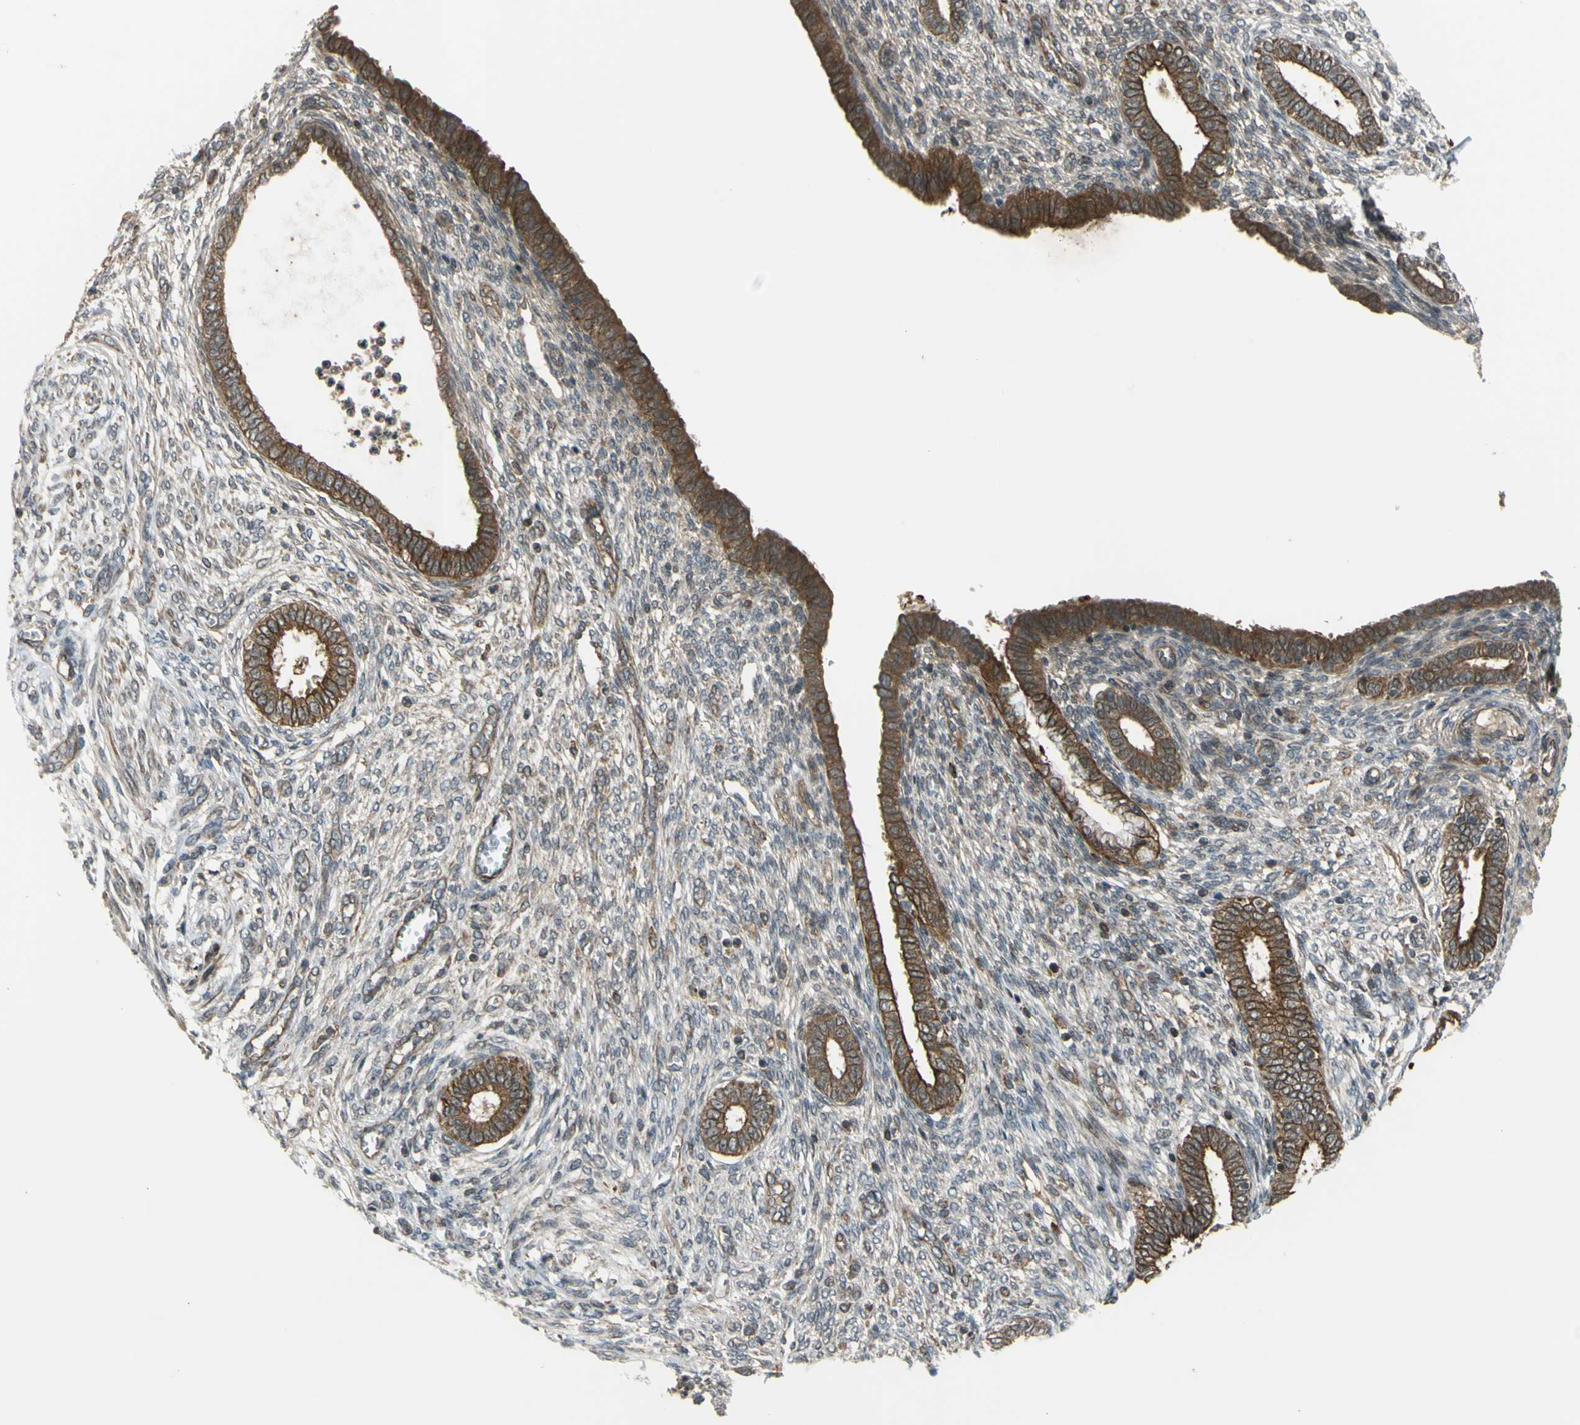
{"staining": {"intensity": "weak", "quantity": ">75%", "location": "cytoplasmic/membranous"}, "tissue": "endometrium", "cell_type": "Cells in endometrial stroma", "image_type": "normal", "snomed": [{"axis": "morphology", "description": "Normal tissue, NOS"}, {"axis": "topography", "description": "Endometrium"}], "caption": "An immunohistochemistry (IHC) histopathology image of normal tissue is shown. Protein staining in brown highlights weak cytoplasmic/membranous positivity in endometrium within cells in endometrial stroma. (Stains: DAB (3,3'-diaminobenzidine) in brown, nuclei in blue, Microscopy: brightfield microscopy at high magnification).", "gene": "FLII", "patient": {"sex": "female", "age": 72}}